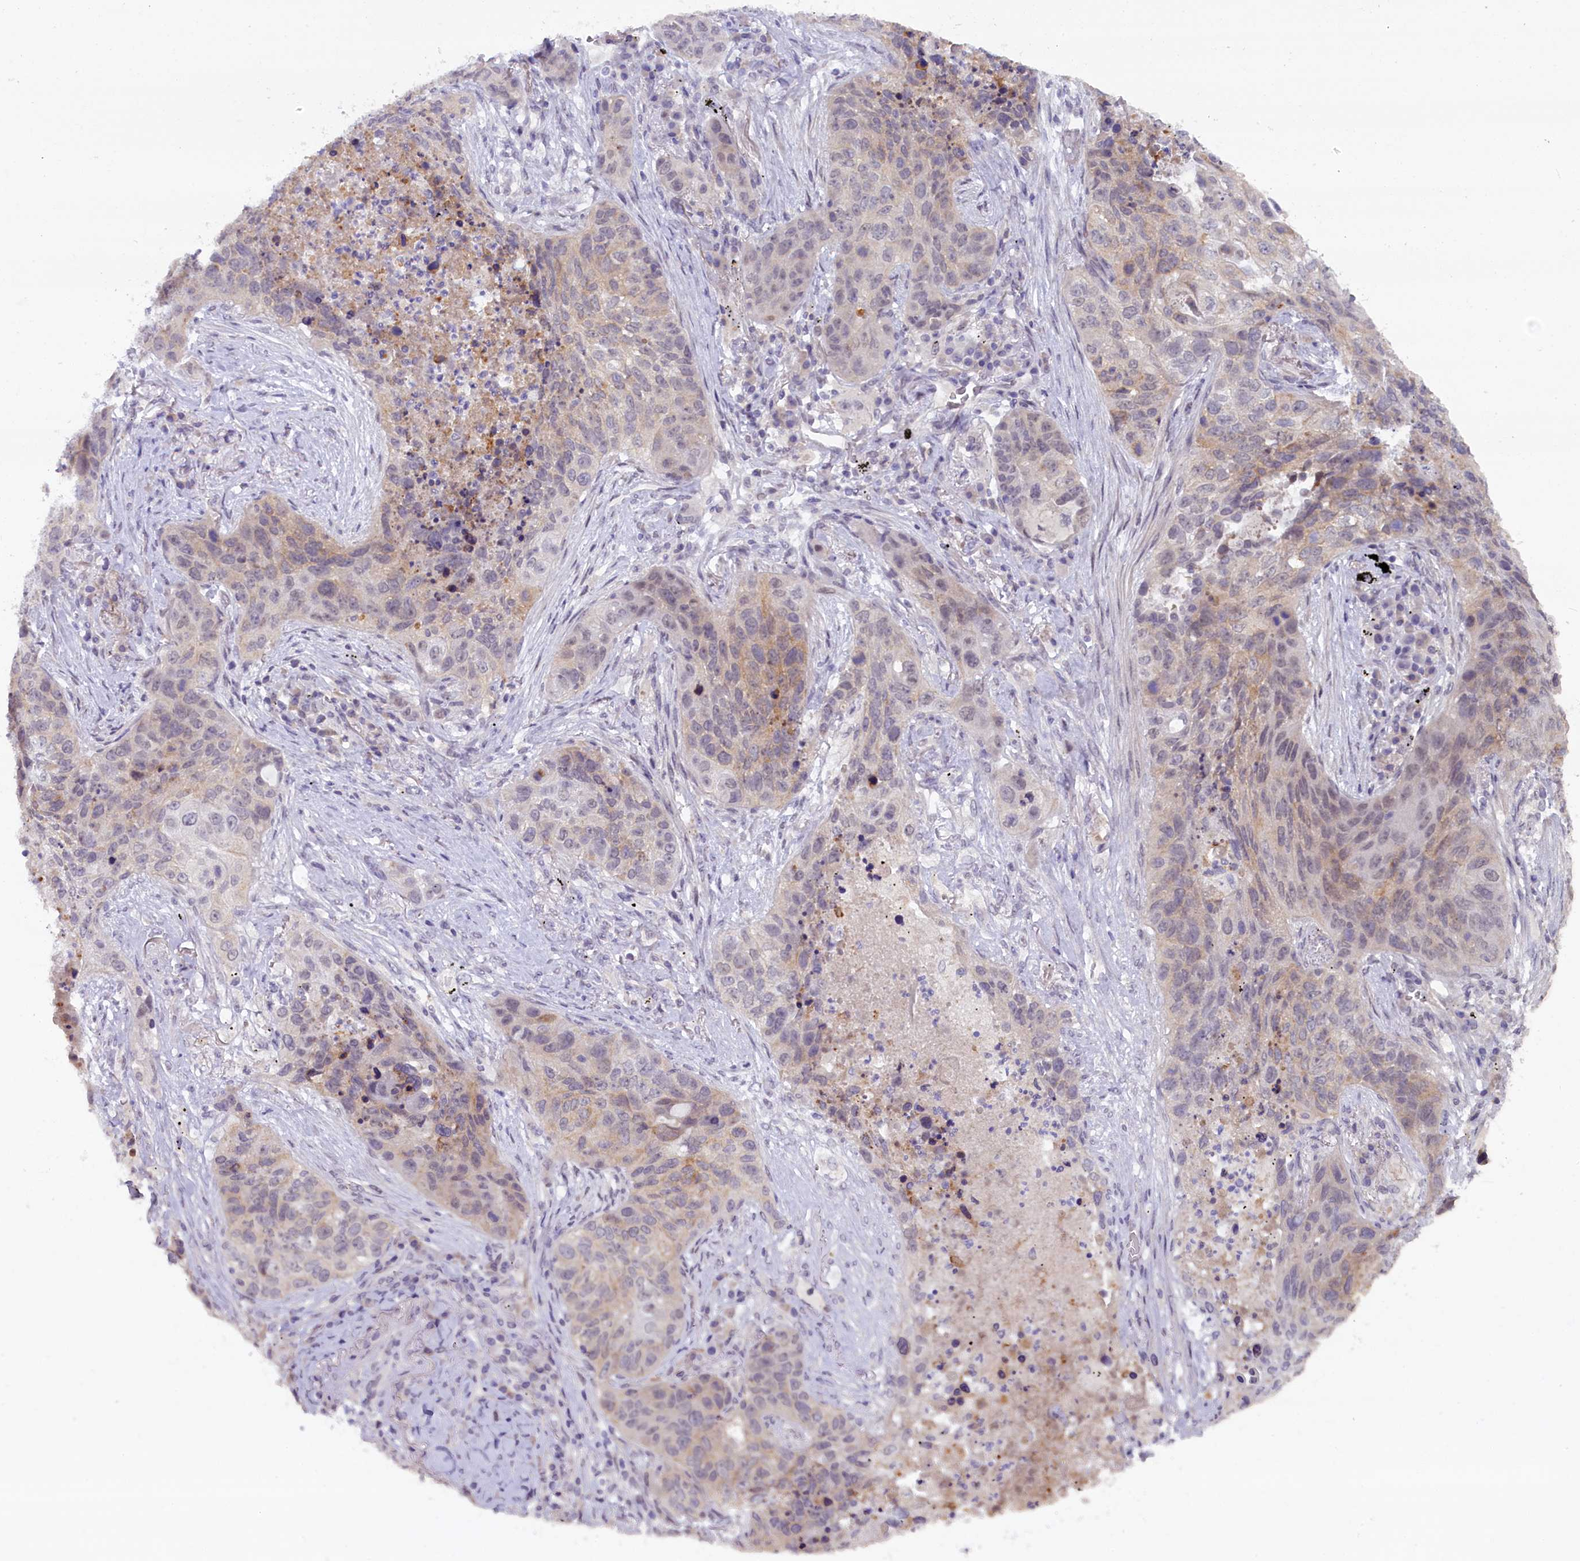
{"staining": {"intensity": "weak", "quantity": "25%-75%", "location": "cytoplasmic/membranous"}, "tissue": "lung cancer", "cell_type": "Tumor cells", "image_type": "cancer", "snomed": [{"axis": "morphology", "description": "Squamous cell carcinoma, NOS"}, {"axis": "topography", "description": "Lung"}], "caption": "Lung squamous cell carcinoma was stained to show a protein in brown. There is low levels of weak cytoplasmic/membranous positivity in approximately 25%-75% of tumor cells.", "gene": "CRAMP1", "patient": {"sex": "female", "age": 63}}